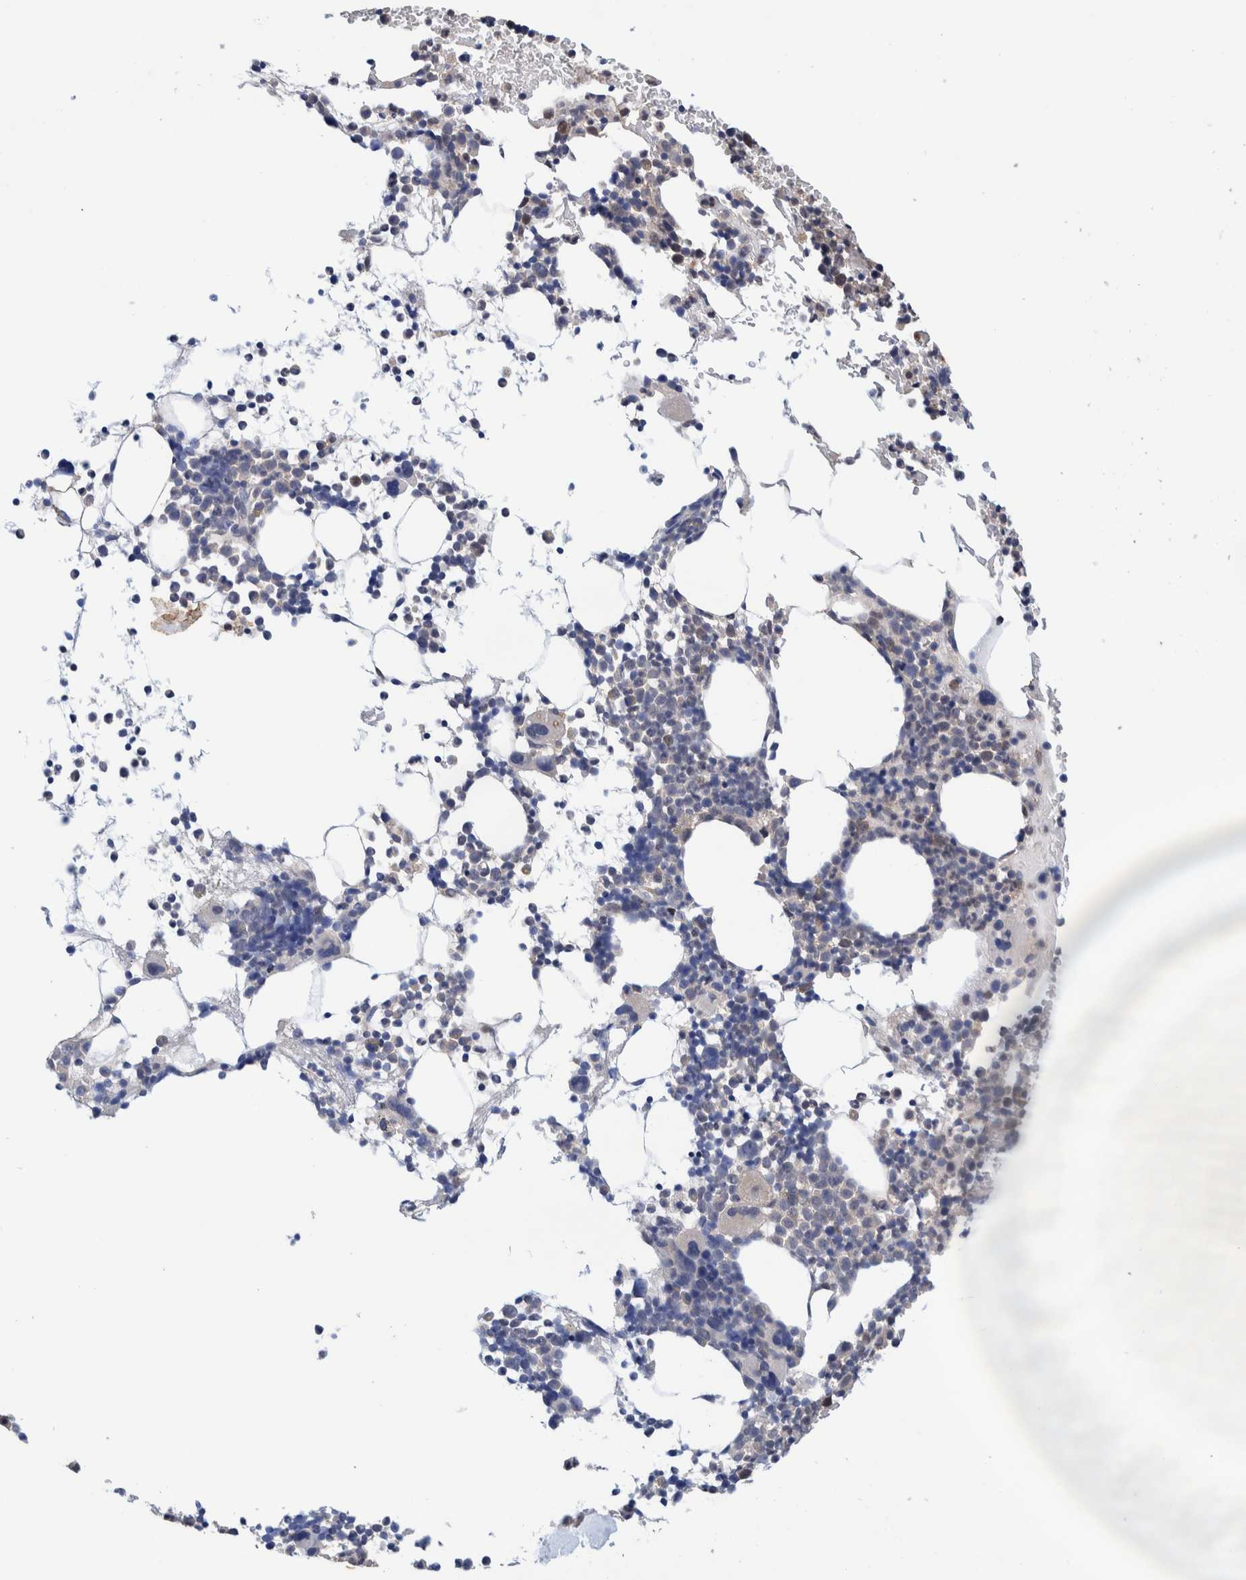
{"staining": {"intensity": "moderate", "quantity": "<25%", "location": "cytoplasmic/membranous"}, "tissue": "bone marrow", "cell_type": "Hematopoietic cells", "image_type": "normal", "snomed": [{"axis": "morphology", "description": "Normal tissue, NOS"}, {"axis": "morphology", "description": "Inflammation, NOS"}, {"axis": "topography", "description": "Bone marrow"}], "caption": "Bone marrow stained with immunohistochemistry reveals moderate cytoplasmic/membranous positivity in approximately <25% of hematopoietic cells.", "gene": "PFAS", "patient": {"sex": "male", "age": 78}}